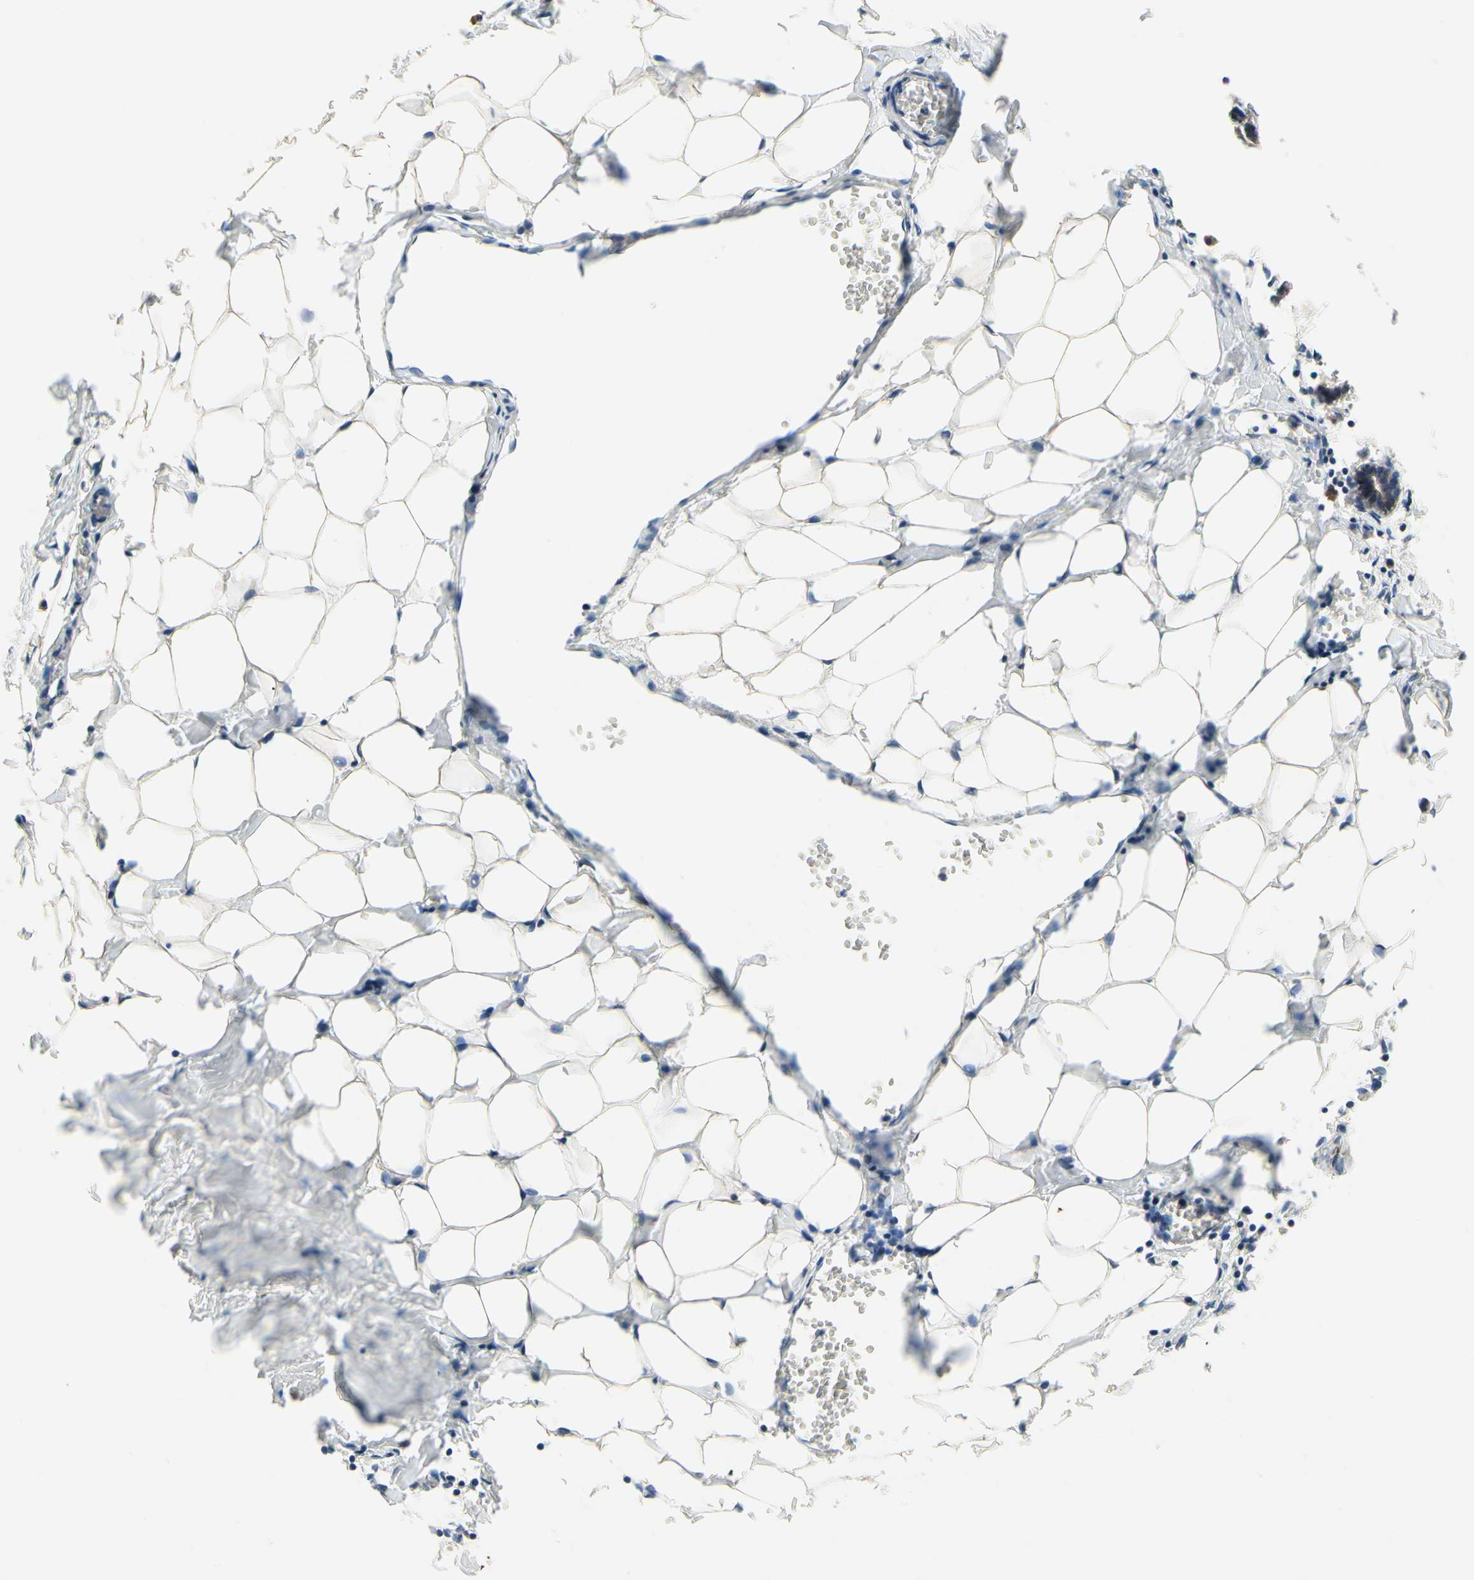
{"staining": {"intensity": "weak", "quantity": ">75%", "location": "cytoplasmic/membranous"}, "tissue": "breast", "cell_type": "Adipocytes", "image_type": "normal", "snomed": [{"axis": "morphology", "description": "Normal tissue, NOS"}, {"axis": "topography", "description": "Breast"}], "caption": "High-magnification brightfield microscopy of normal breast stained with DAB (brown) and counterstained with hematoxylin (blue). adipocytes exhibit weak cytoplasmic/membranous expression is present in about>75% of cells. (brown staining indicates protein expression, while blue staining denotes nuclei).", "gene": "TDRP", "patient": {"sex": "female", "age": 27}}